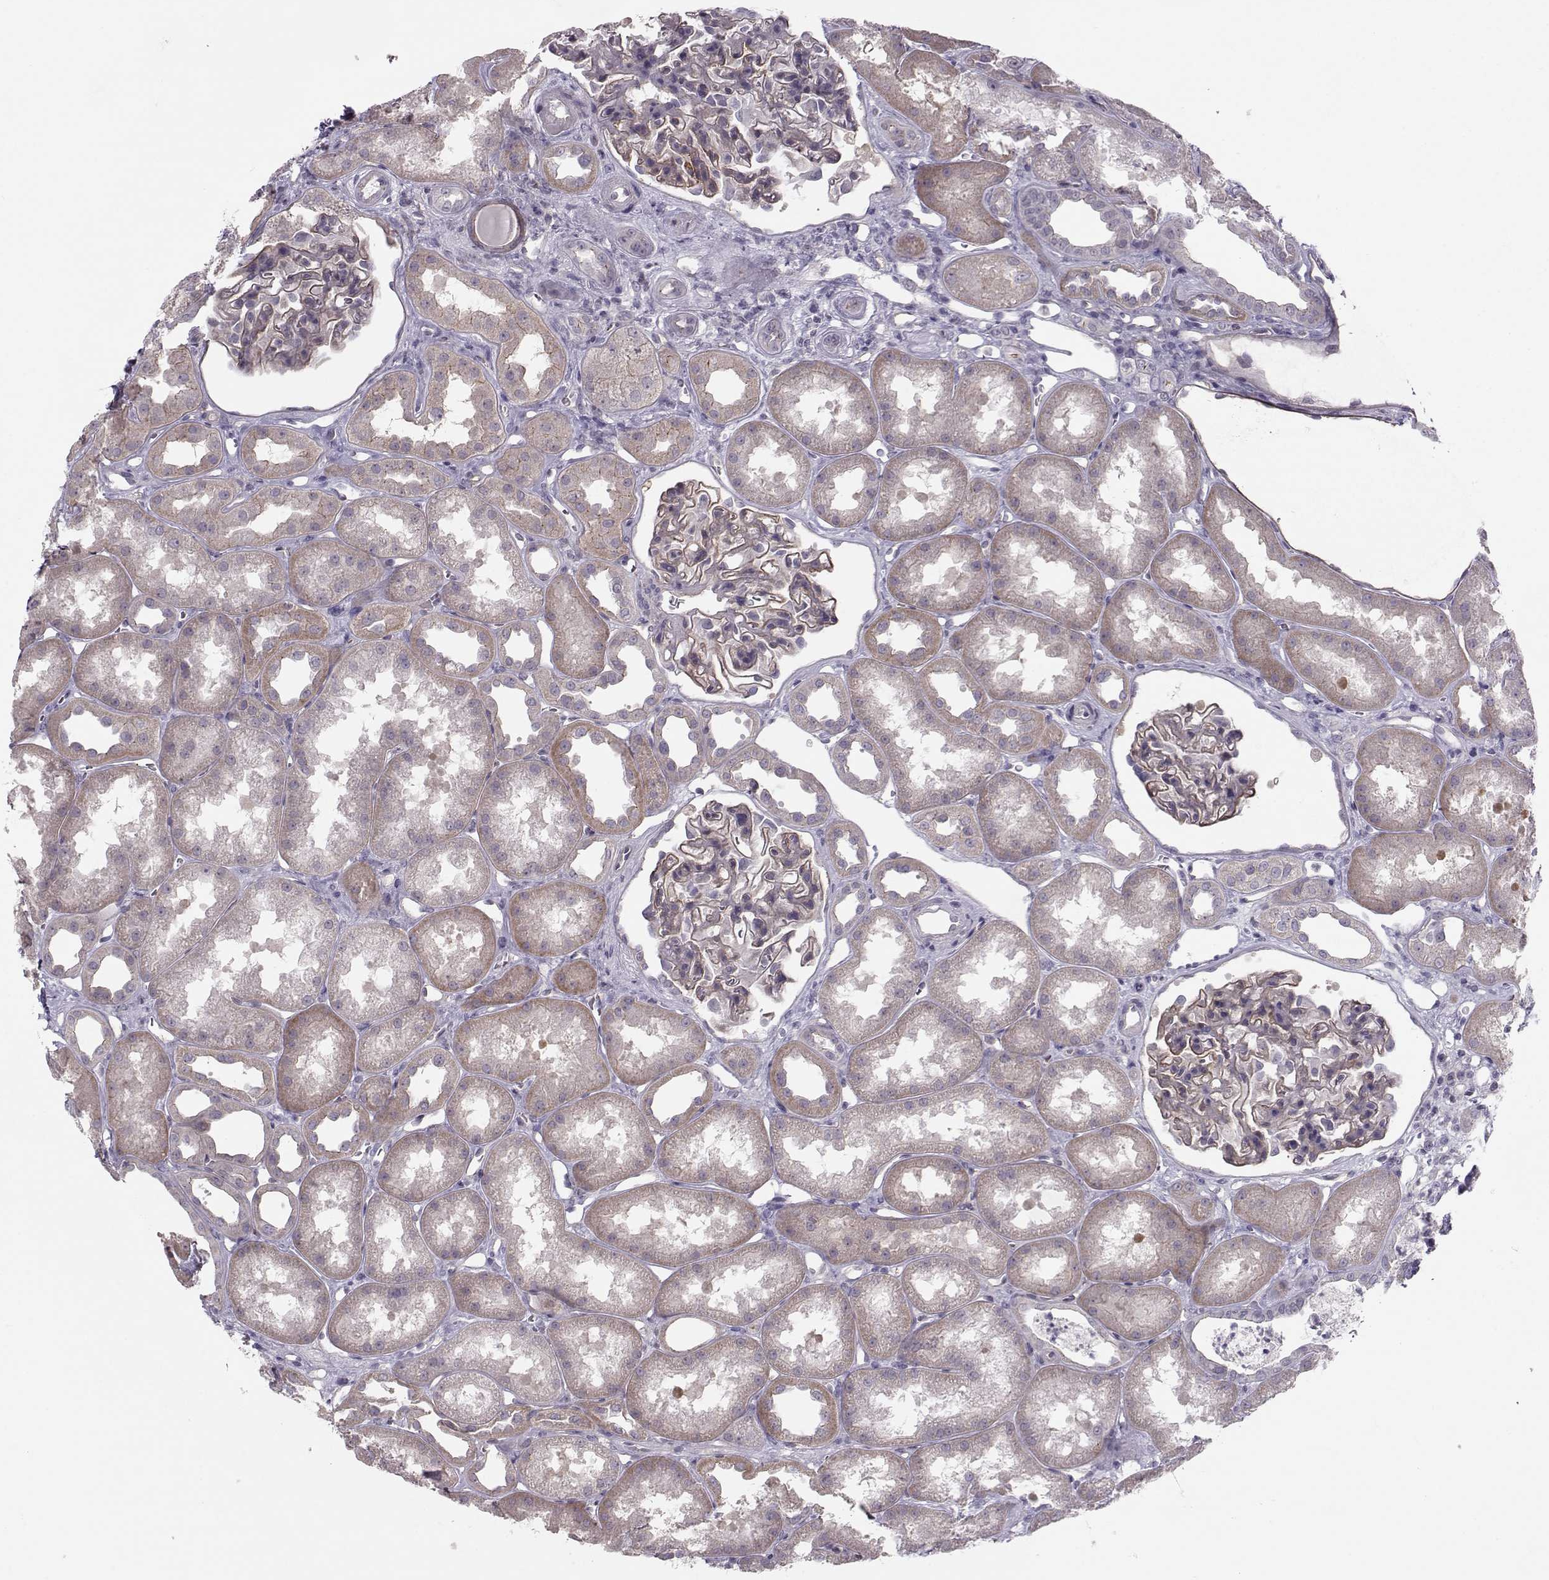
{"staining": {"intensity": "strong", "quantity": "25%-75%", "location": "cytoplasmic/membranous"}, "tissue": "kidney", "cell_type": "Cells in glomeruli", "image_type": "normal", "snomed": [{"axis": "morphology", "description": "Normal tissue, NOS"}, {"axis": "topography", "description": "Kidney"}], "caption": "Normal kidney displays strong cytoplasmic/membranous staining in about 25%-75% of cells in glomeruli.", "gene": "MAST1", "patient": {"sex": "male", "age": 61}}